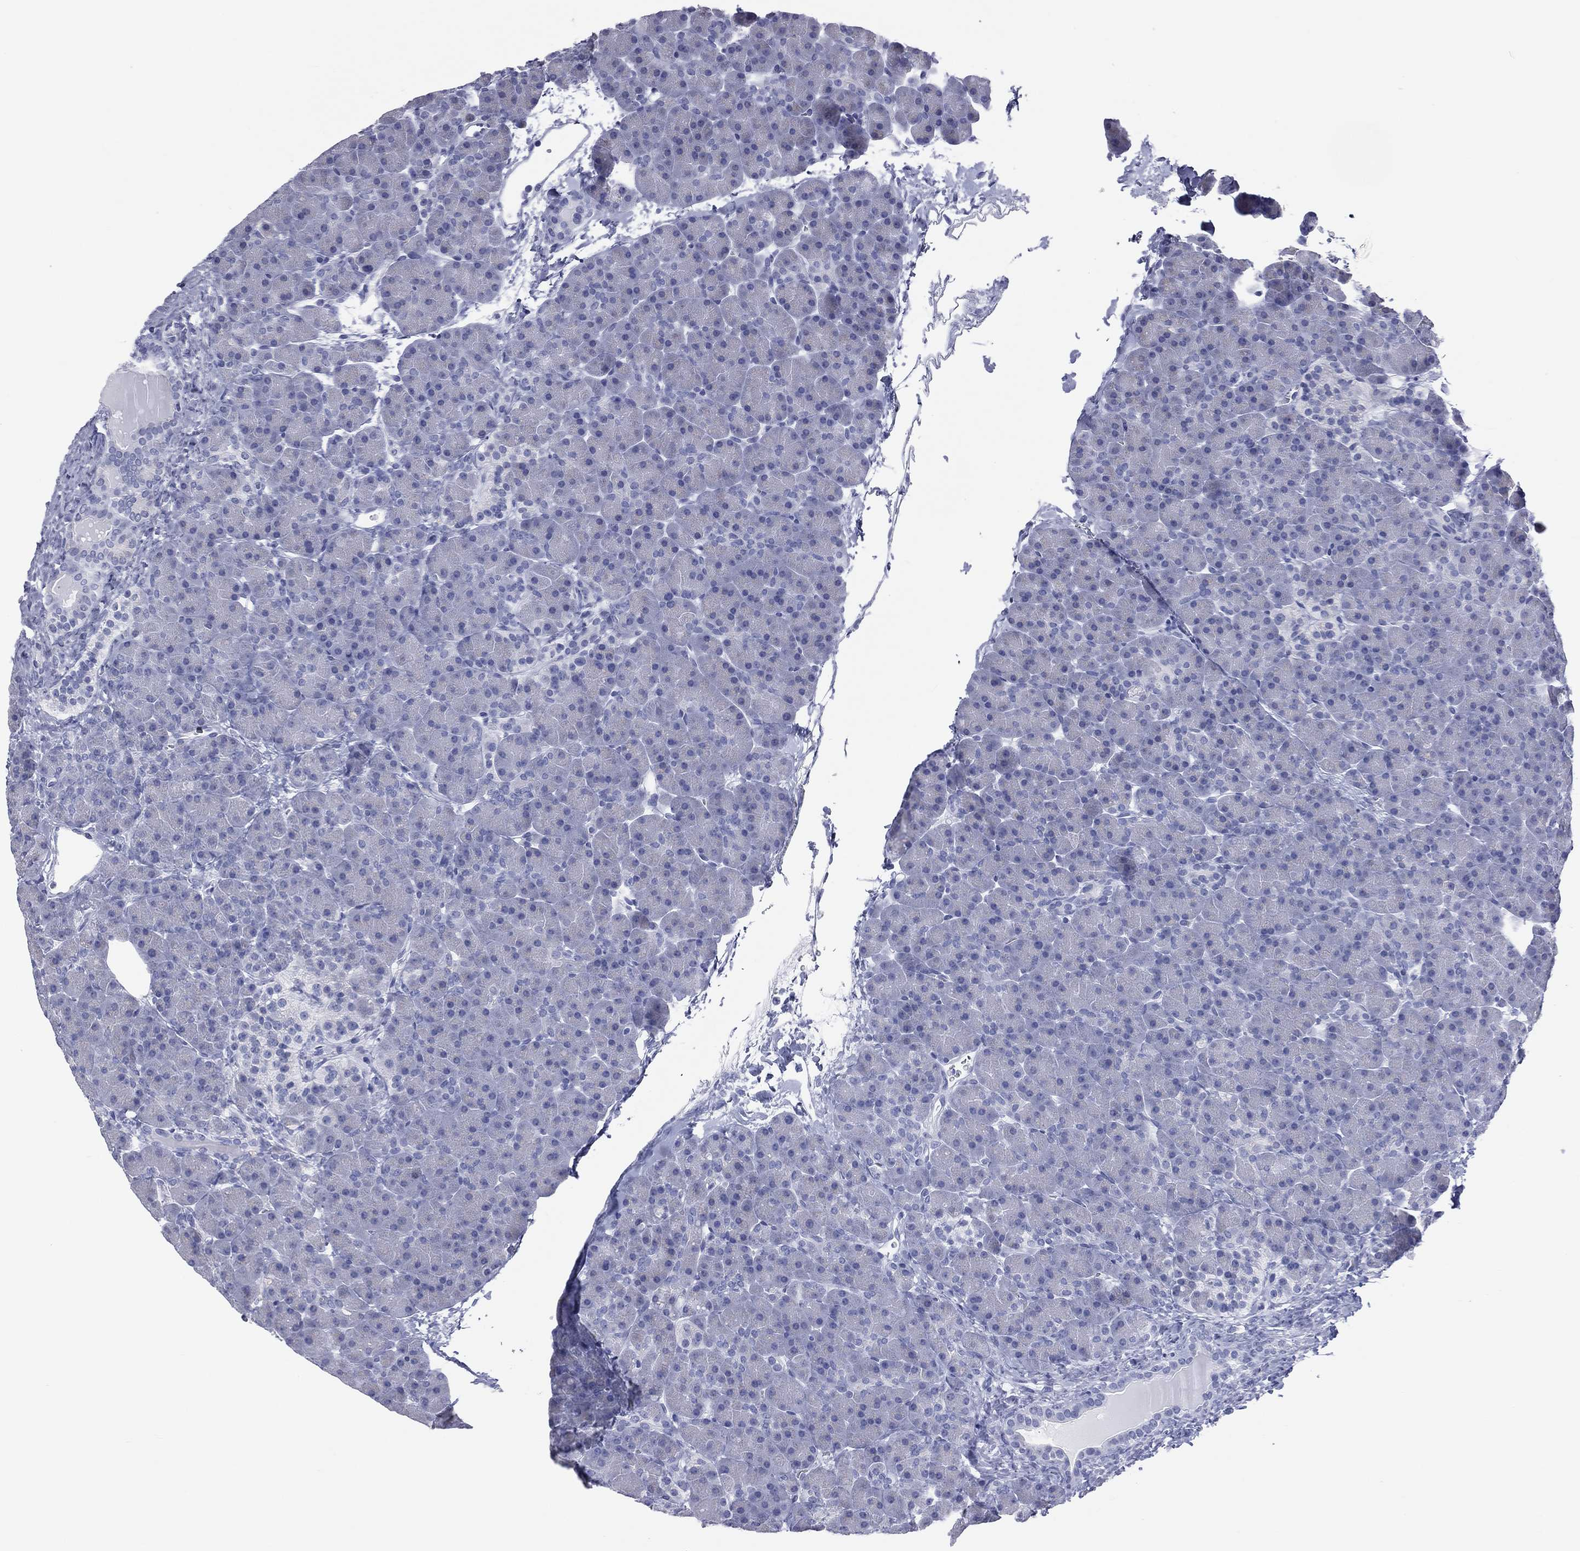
{"staining": {"intensity": "negative", "quantity": "none", "location": "none"}, "tissue": "pancreas", "cell_type": "Exocrine glandular cells", "image_type": "normal", "snomed": [{"axis": "morphology", "description": "Normal tissue, NOS"}, {"axis": "topography", "description": "Pancreas"}], "caption": "This is an immunohistochemistry (IHC) photomicrograph of normal human pancreas. There is no staining in exocrine glandular cells.", "gene": "MLN", "patient": {"sex": "female", "age": 44}}